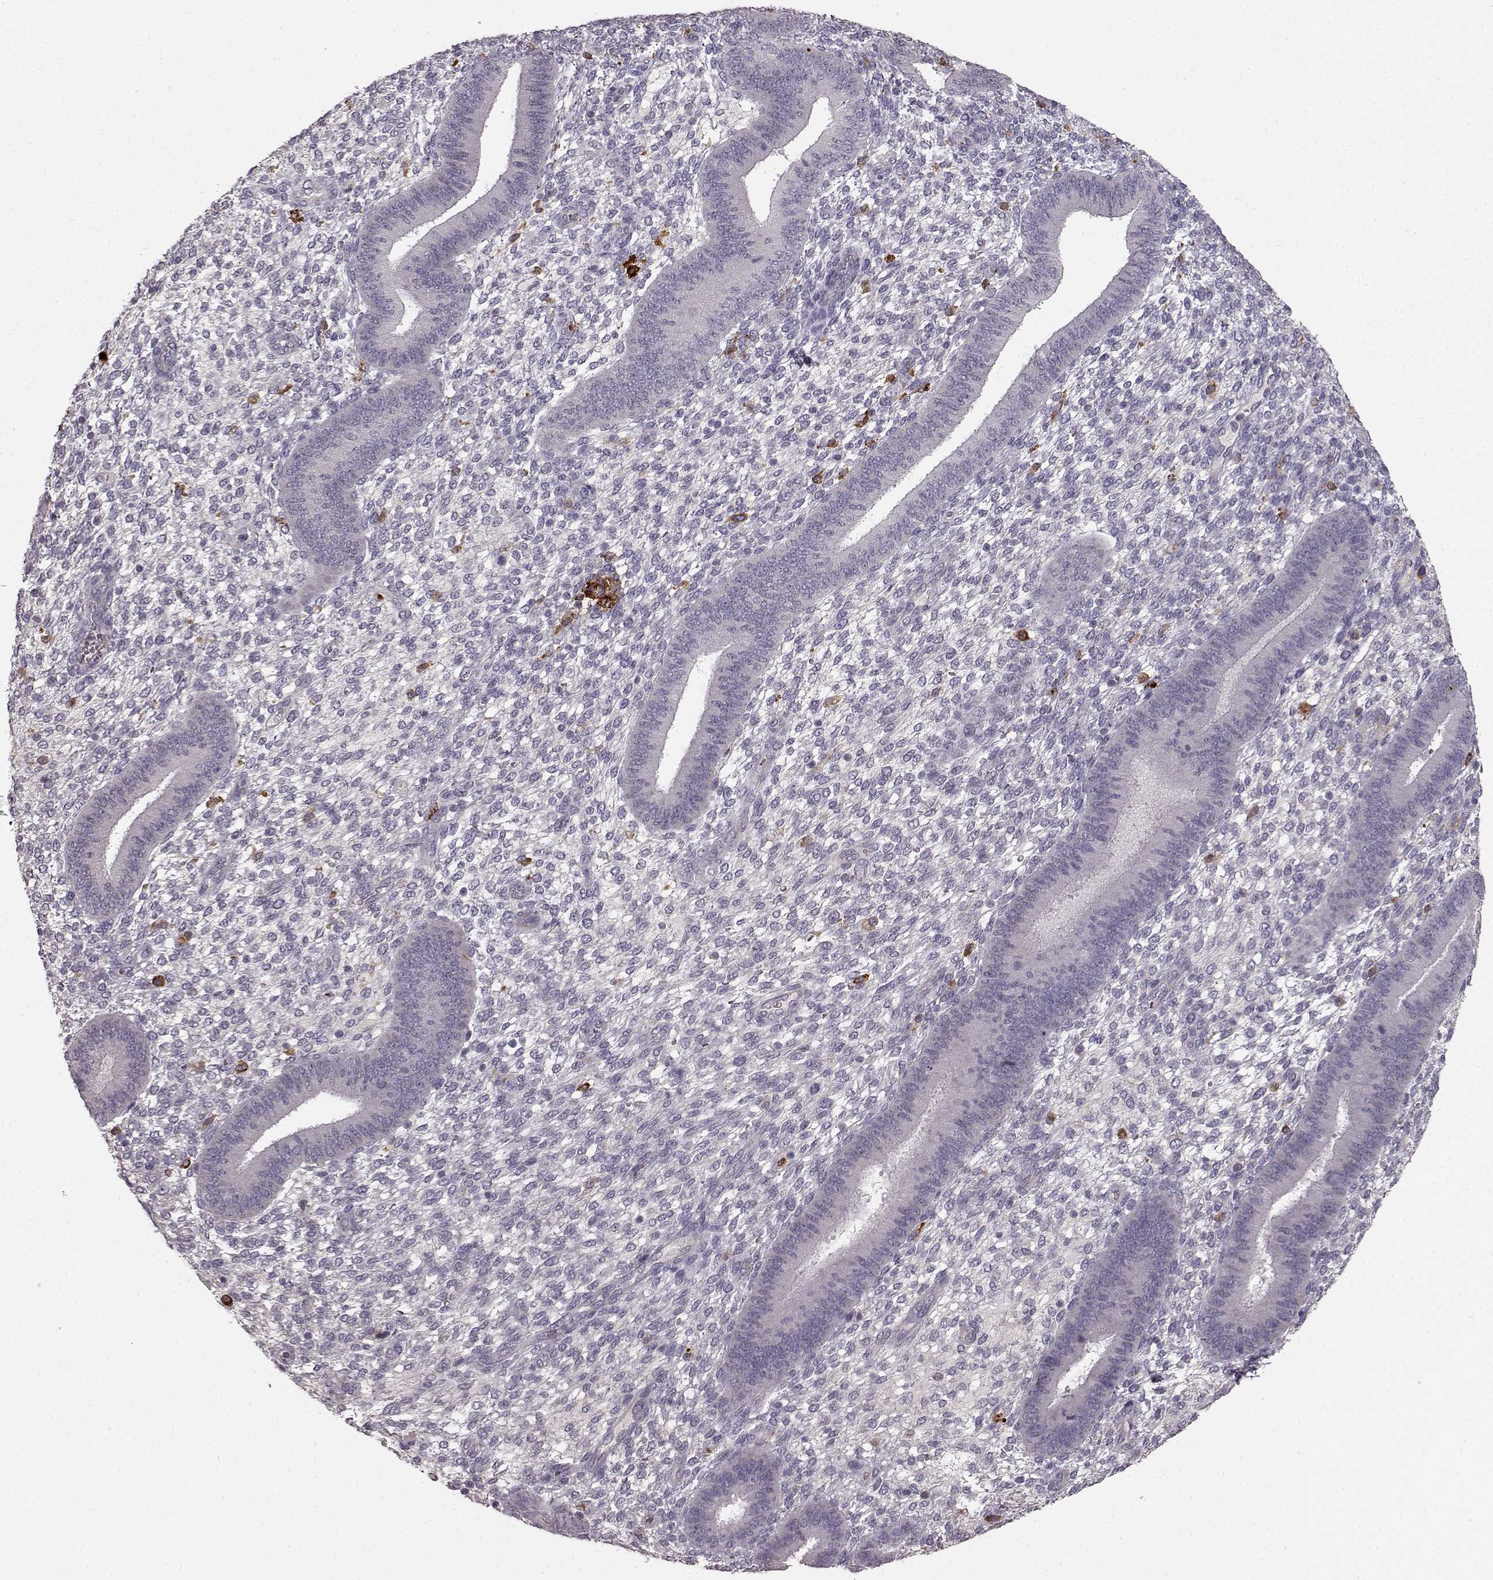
{"staining": {"intensity": "negative", "quantity": "none", "location": "none"}, "tissue": "endometrium", "cell_type": "Cells in endometrial stroma", "image_type": "normal", "snomed": [{"axis": "morphology", "description": "Normal tissue, NOS"}, {"axis": "topography", "description": "Endometrium"}], "caption": "An immunohistochemistry (IHC) histopathology image of normal endometrium is shown. There is no staining in cells in endometrial stroma of endometrium. (Immunohistochemistry (ihc), brightfield microscopy, high magnification).", "gene": "CCNF", "patient": {"sex": "female", "age": 39}}